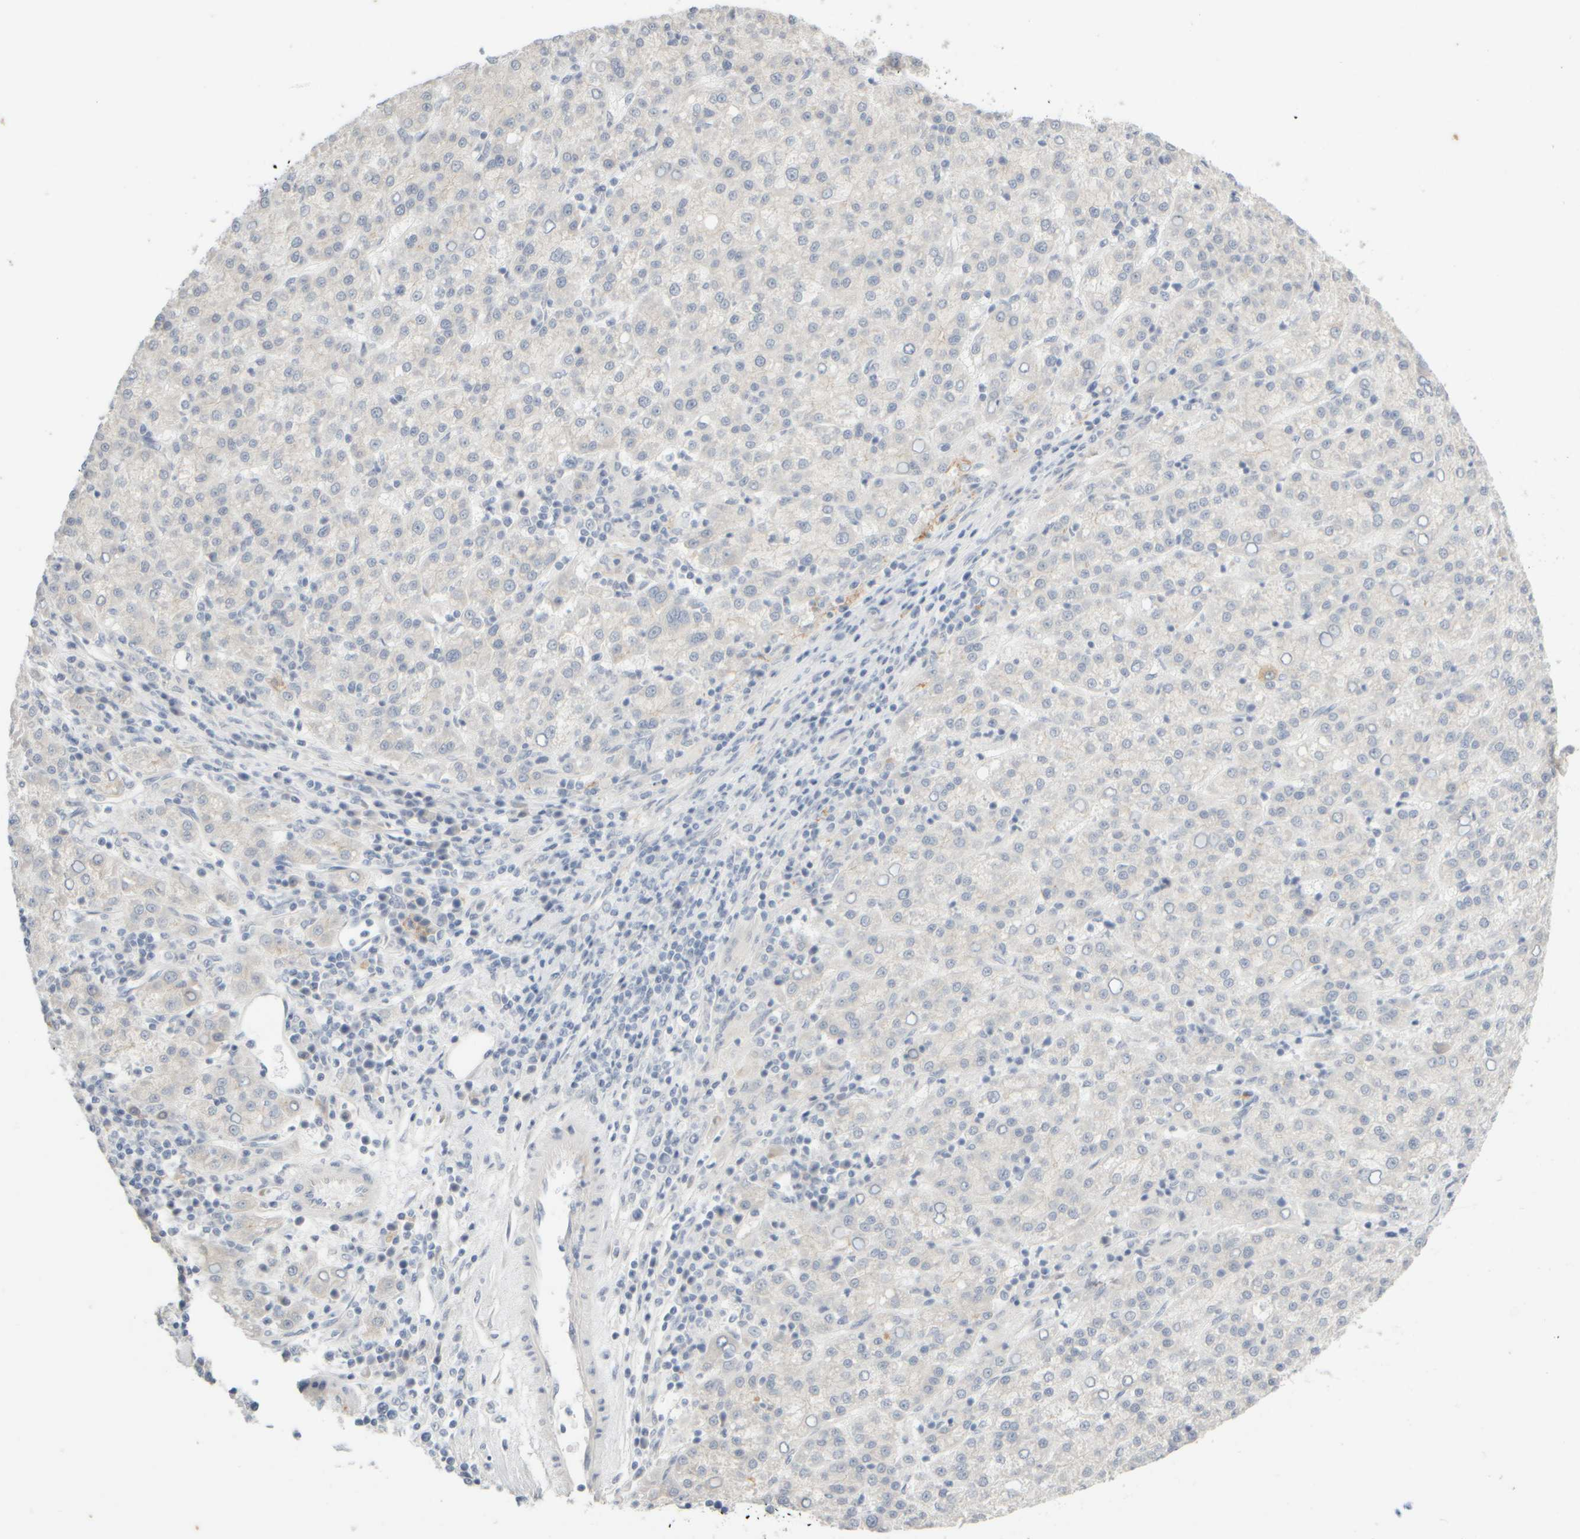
{"staining": {"intensity": "negative", "quantity": "none", "location": "none"}, "tissue": "liver cancer", "cell_type": "Tumor cells", "image_type": "cancer", "snomed": [{"axis": "morphology", "description": "Carcinoma, Hepatocellular, NOS"}, {"axis": "topography", "description": "Liver"}], "caption": "Micrograph shows no protein staining in tumor cells of hepatocellular carcinoma (liver) tissue.", "gene": "GOPC", "patient": {"sex": "female", "age": 58}}